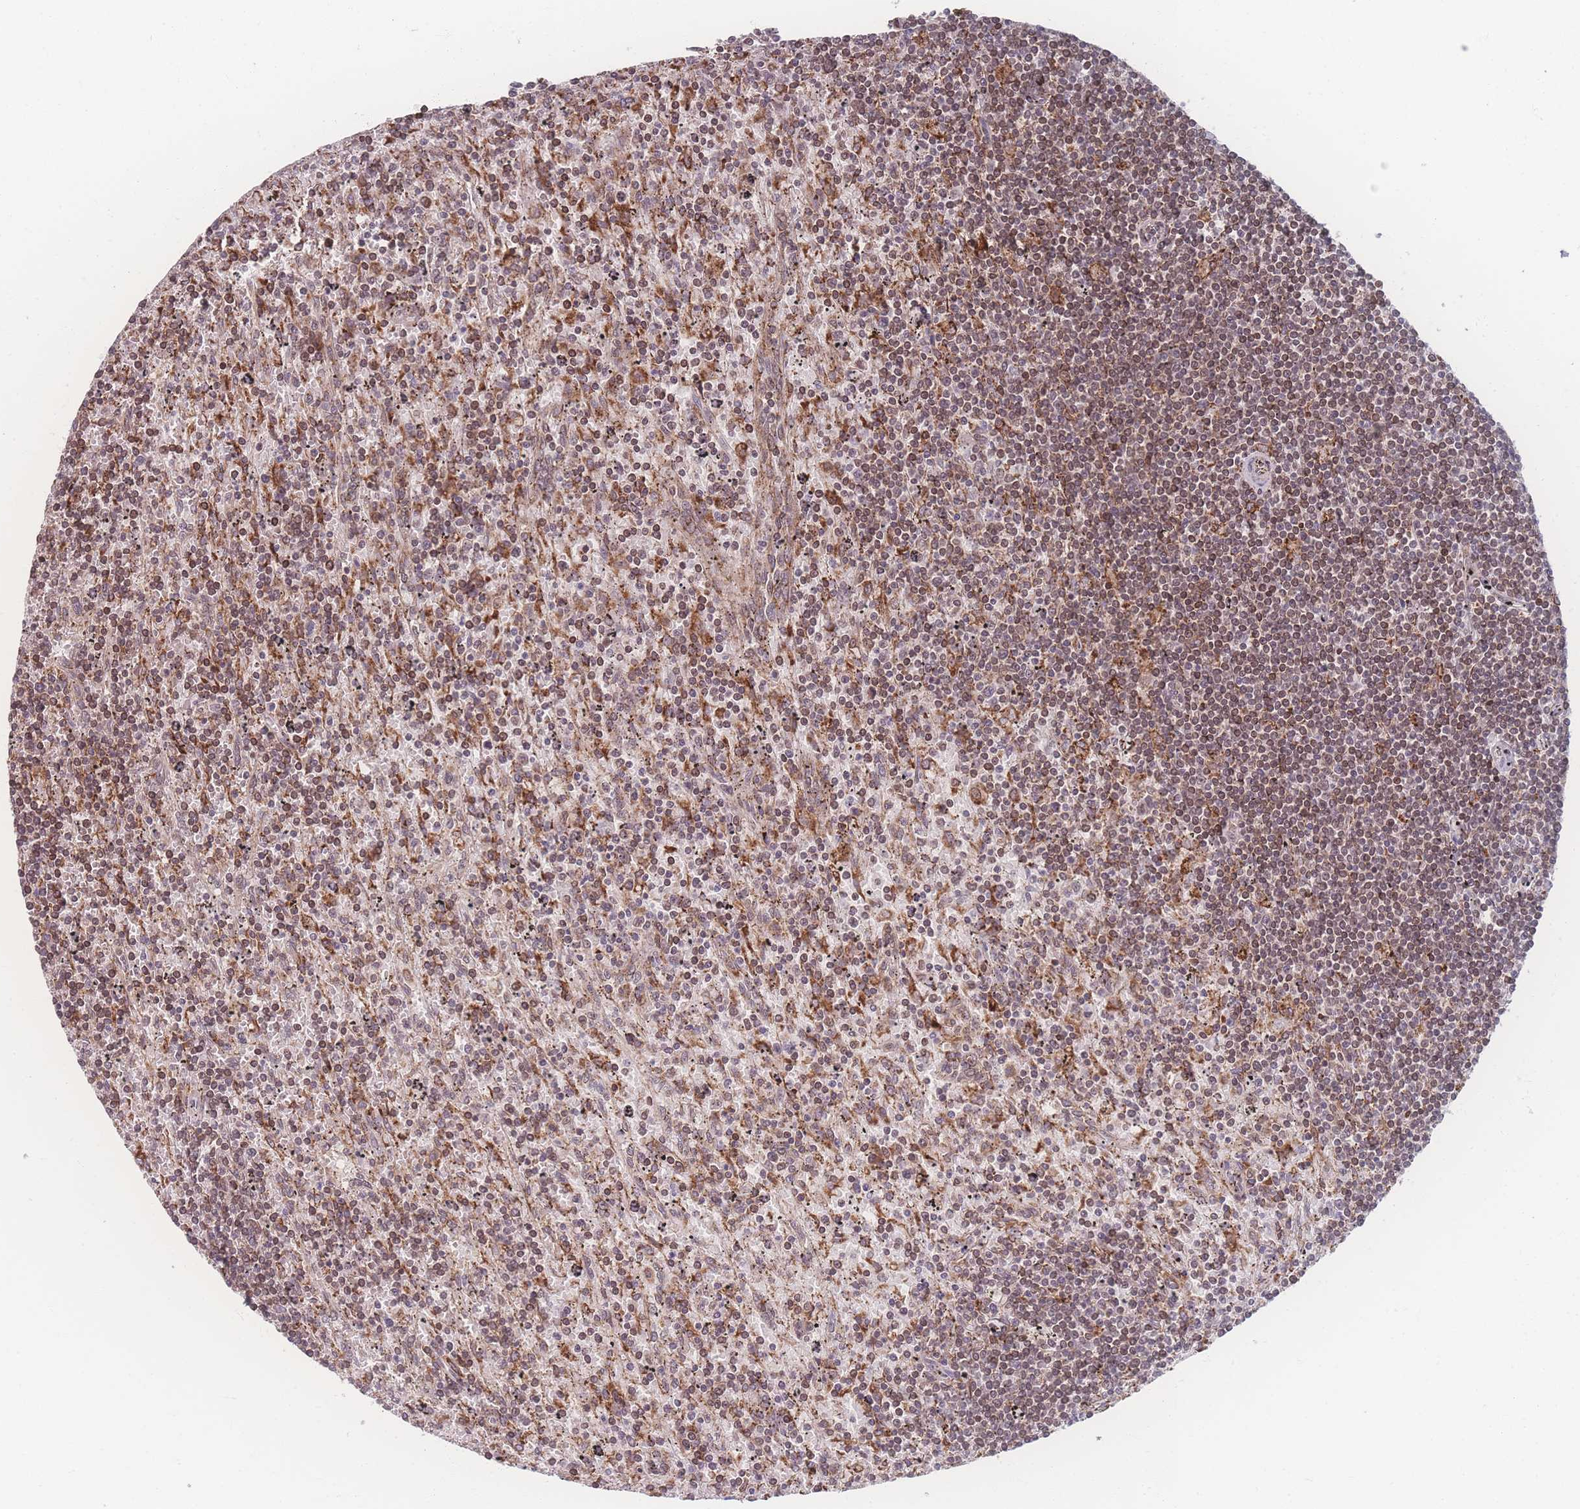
{"staining": {"intensity": "moderate", "quantity": "25%-75%", "location": "nuclear"}, "tissue": "lymphoma", "cell_type": "Tumor cells", "image_type": "cancer", "snomed": [{"axis": "morphology", "description": "Malignant lymphoma, non-Hodgkin's type, Low grade"}, {"axis": "topography", "description": "Spleen"}], "caption": "Malignant lymphoma, non-Hodgkin's type (low-grade) stained for a protein reveals moderate nuclear positivity in tumor cells.", "gene": "ZC3H13", "patient": {"sex": "male", "age": 76}}